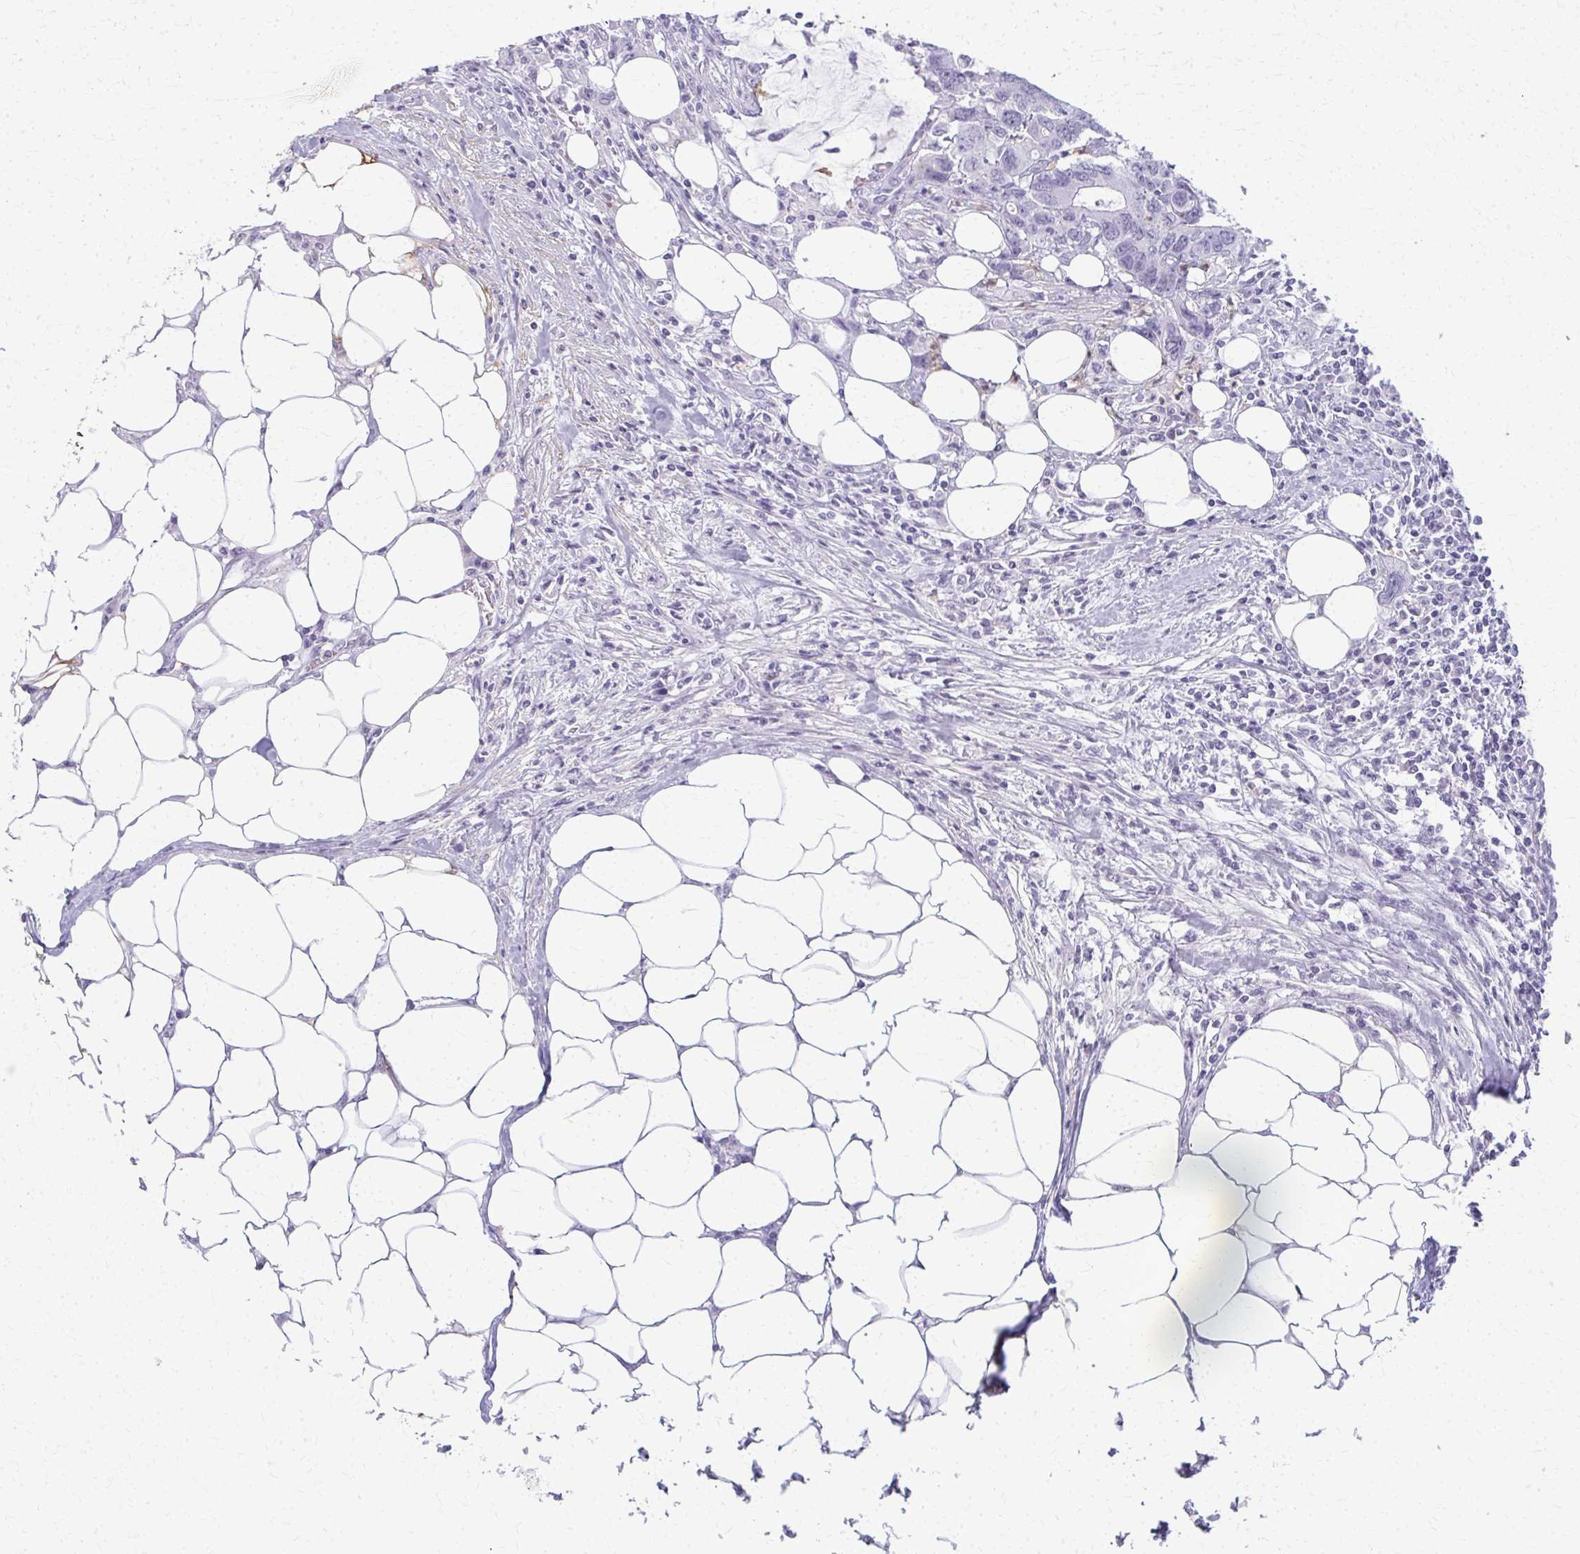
{"staining": {"intensity": "negative", "quantity": "none", "location": "none"}, "tissue": "colorectal cancer", "cell_type": "Tumor cells", "image_type": "cancer", "snomed": [{"axis": "morphology", "description": "Adenocarcinoma, NOS"}, {"axis": "topography", "description": "Colon"}], "caption": "Immunohistochemistry image of colorectal adenocarcinoma stained for a protein (brown), which exhibits no positivity in tumor cells. (Stains: DAB (3,3'-diaminobenzidine) immunohistochemistry with hematoxylin counter stain, Microscopy: brightfield microscopy at high magnification).", "gene": "CA3", "patient": {"sex": "male", "age": 71}}